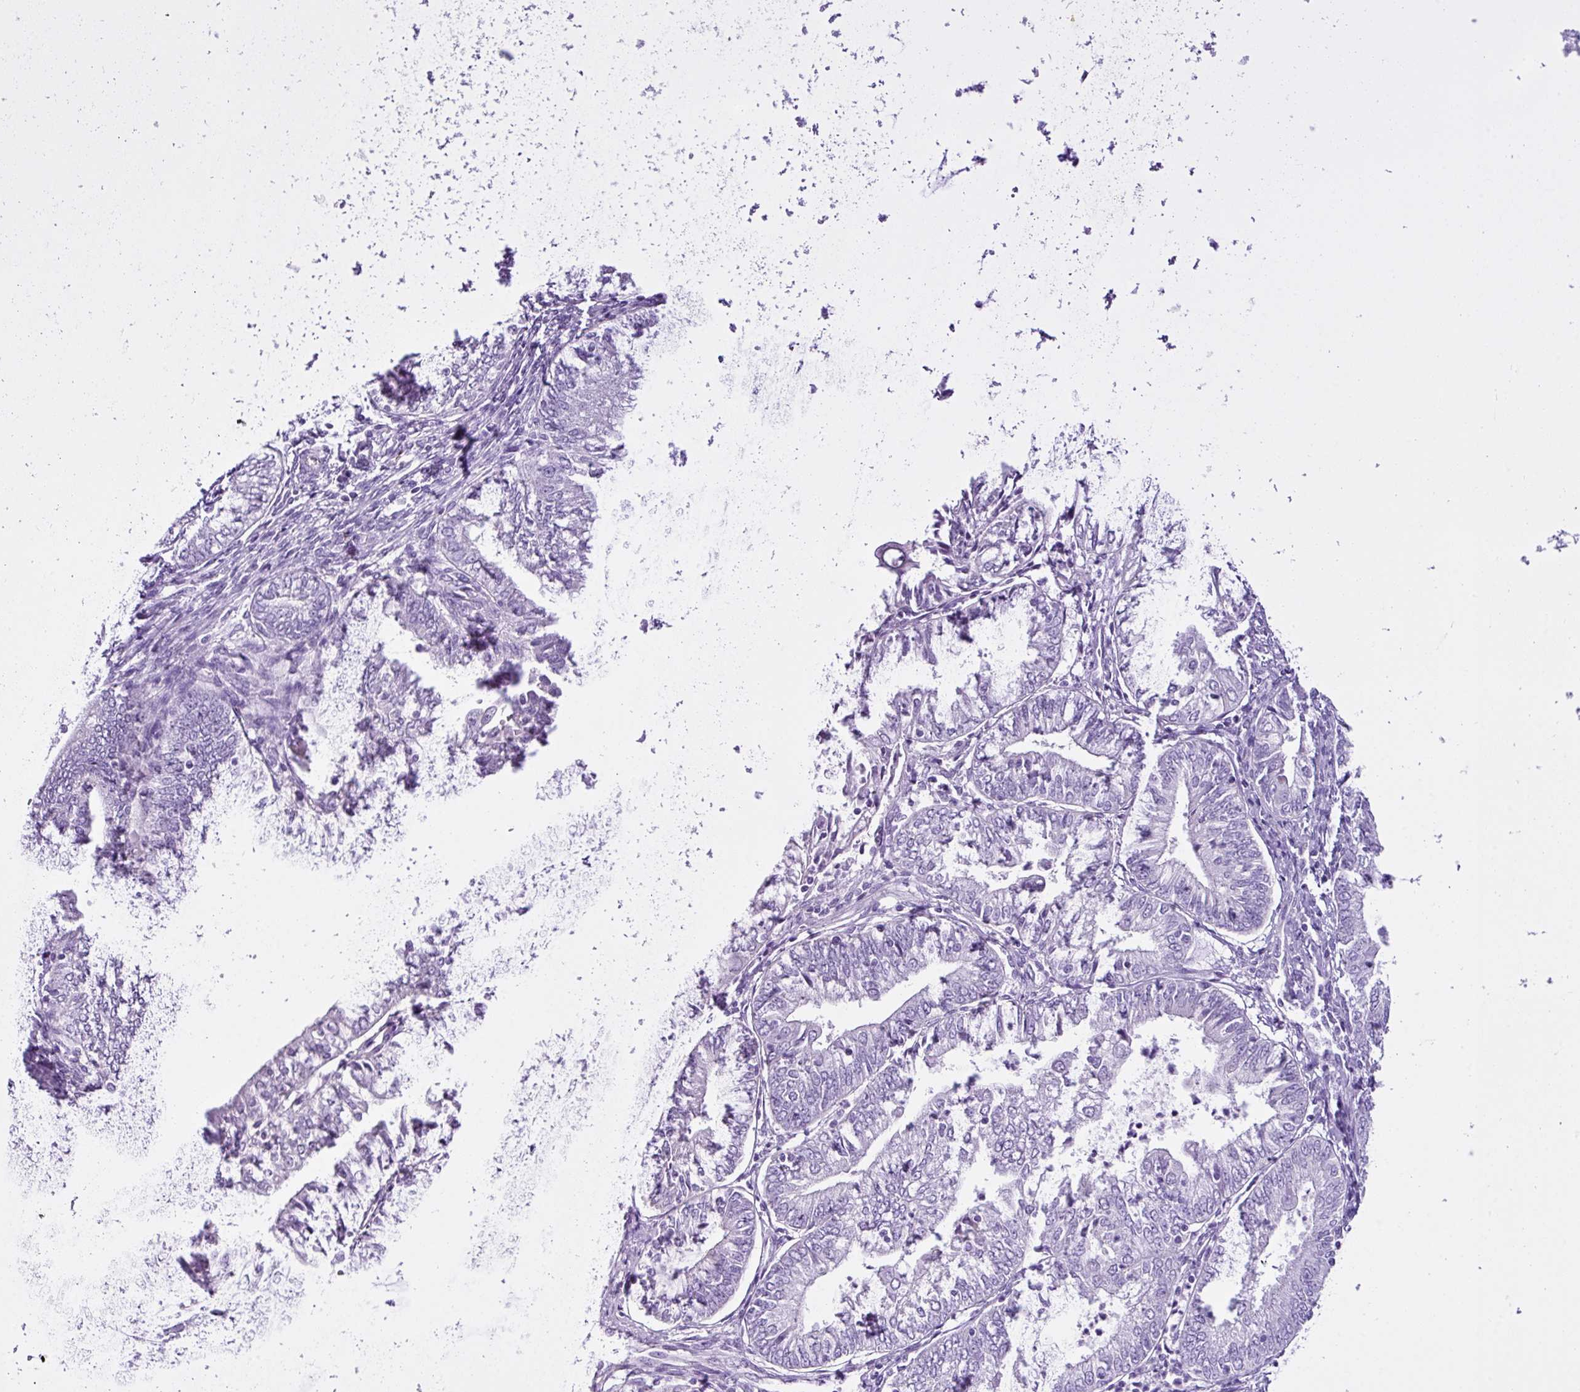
{"staining": {"intensity": "negative", "quantity": "none", "location": "none"}, "tissue": "endometrial cancer", "cell_type": "Tumor cells", "image_type": "cancer", "snomed": [{"axis": "morphology", "description": "Adenocarcinoma, NOS"}, {"axis": "topography", "description": "Endometrium"}], "caption": "DAB (3,3'-diaminobenzidine) immunohistochemical staining of endometrial cancer (adenocarcinoma) demonstrates no significant expression in tumor cells. (DAB IHC with hematoxylin counter stain).", "gene": "LILRB4", "patient": {"sex": "female", "age": 55}}